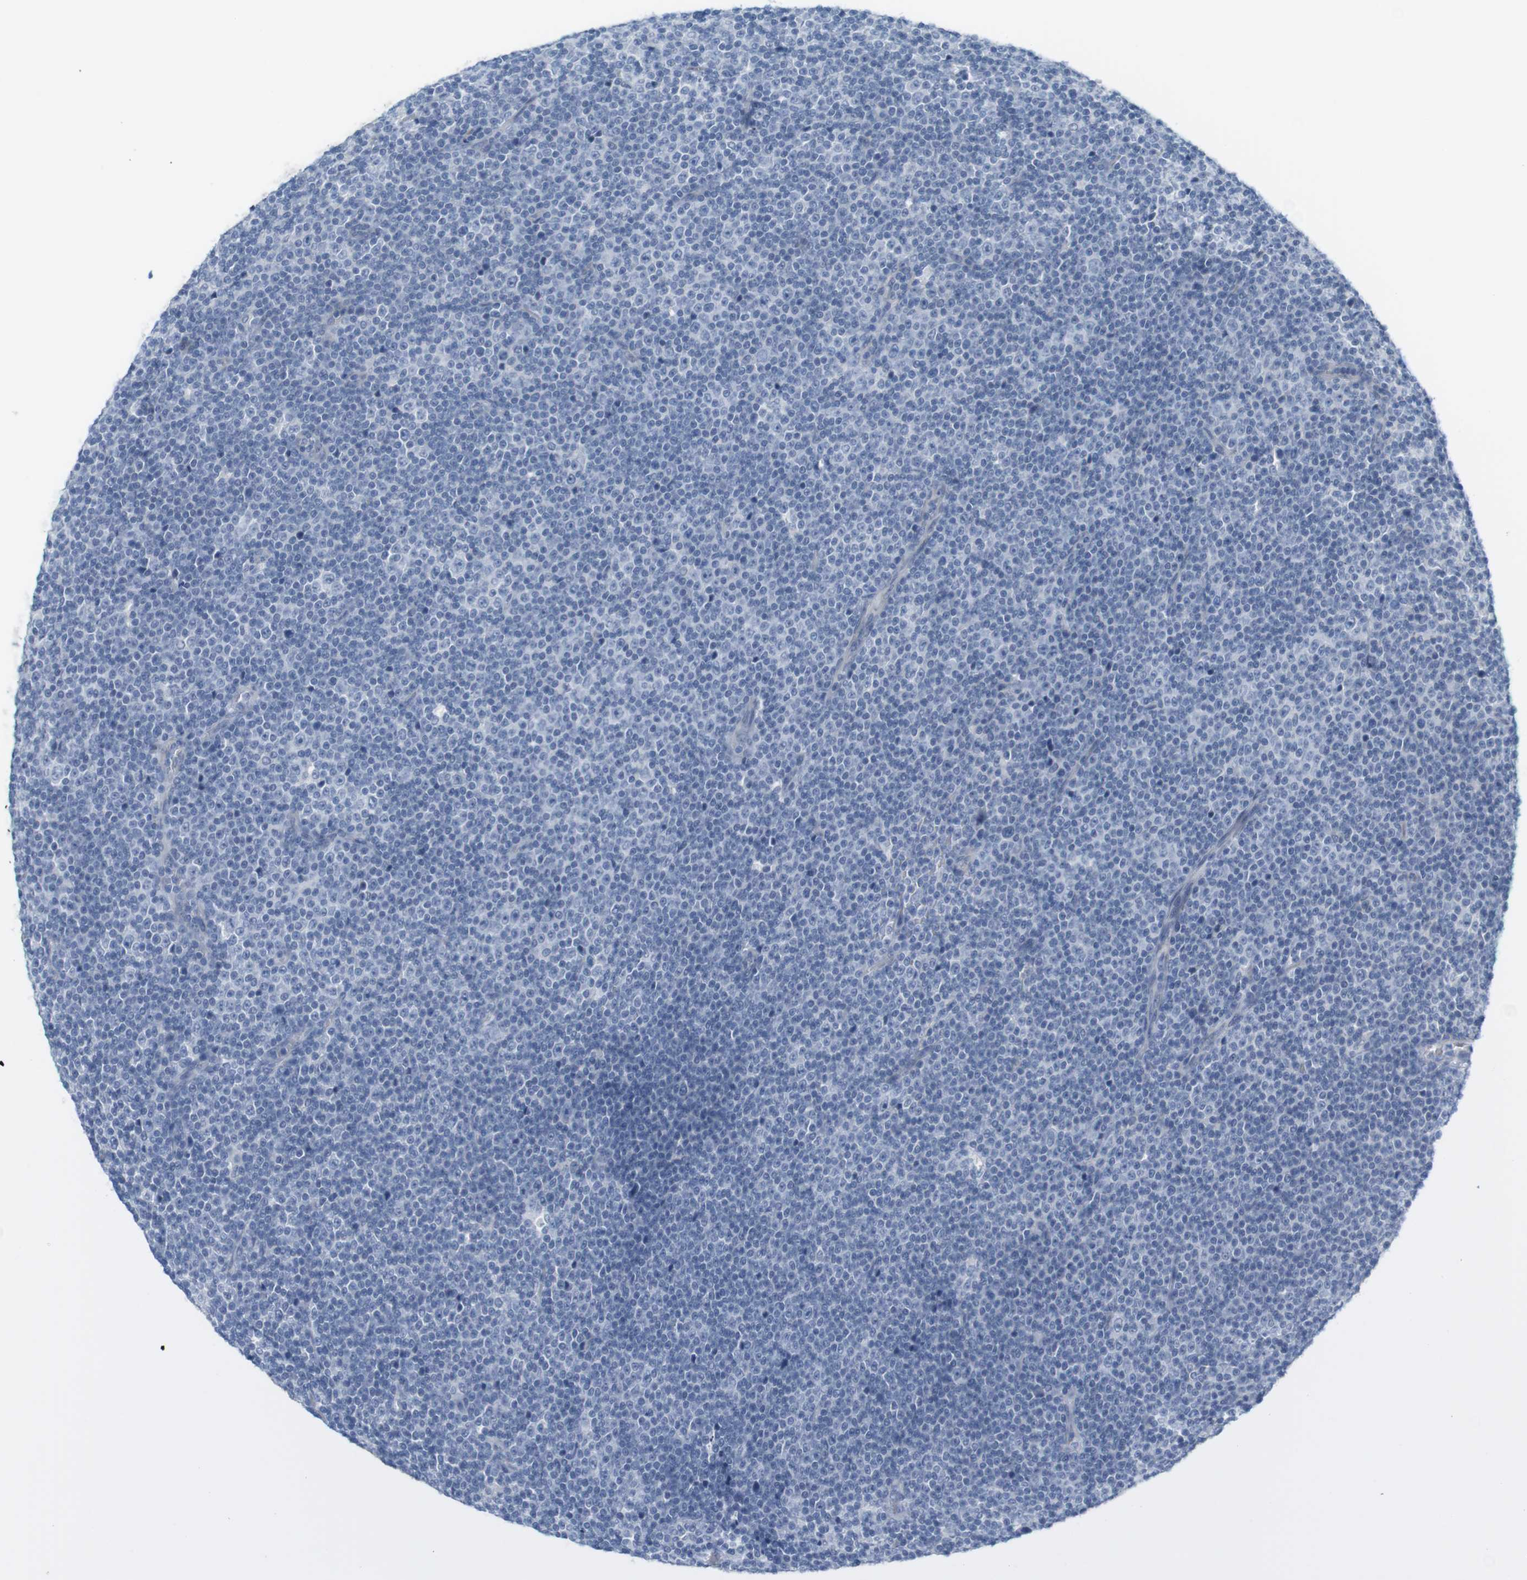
{"staining": {"intensity": "negative", "quantity": "none", "location": "none"}, "tissue": "lymphoma", "cell_type": "Tumor cells", "image_type": "cancer", "snomed": [{"axis": "morphology", "description": "Malignant lymphoma, non-Hodgkin's type, Low grade"}, {"axis": "topography", "description": "Lymph node"}], "caption": "IHC of human lymphoma displays no positivity in tumor cells.", "gene": "RGS9", "patient": {"sex": "female", "age": 67}}